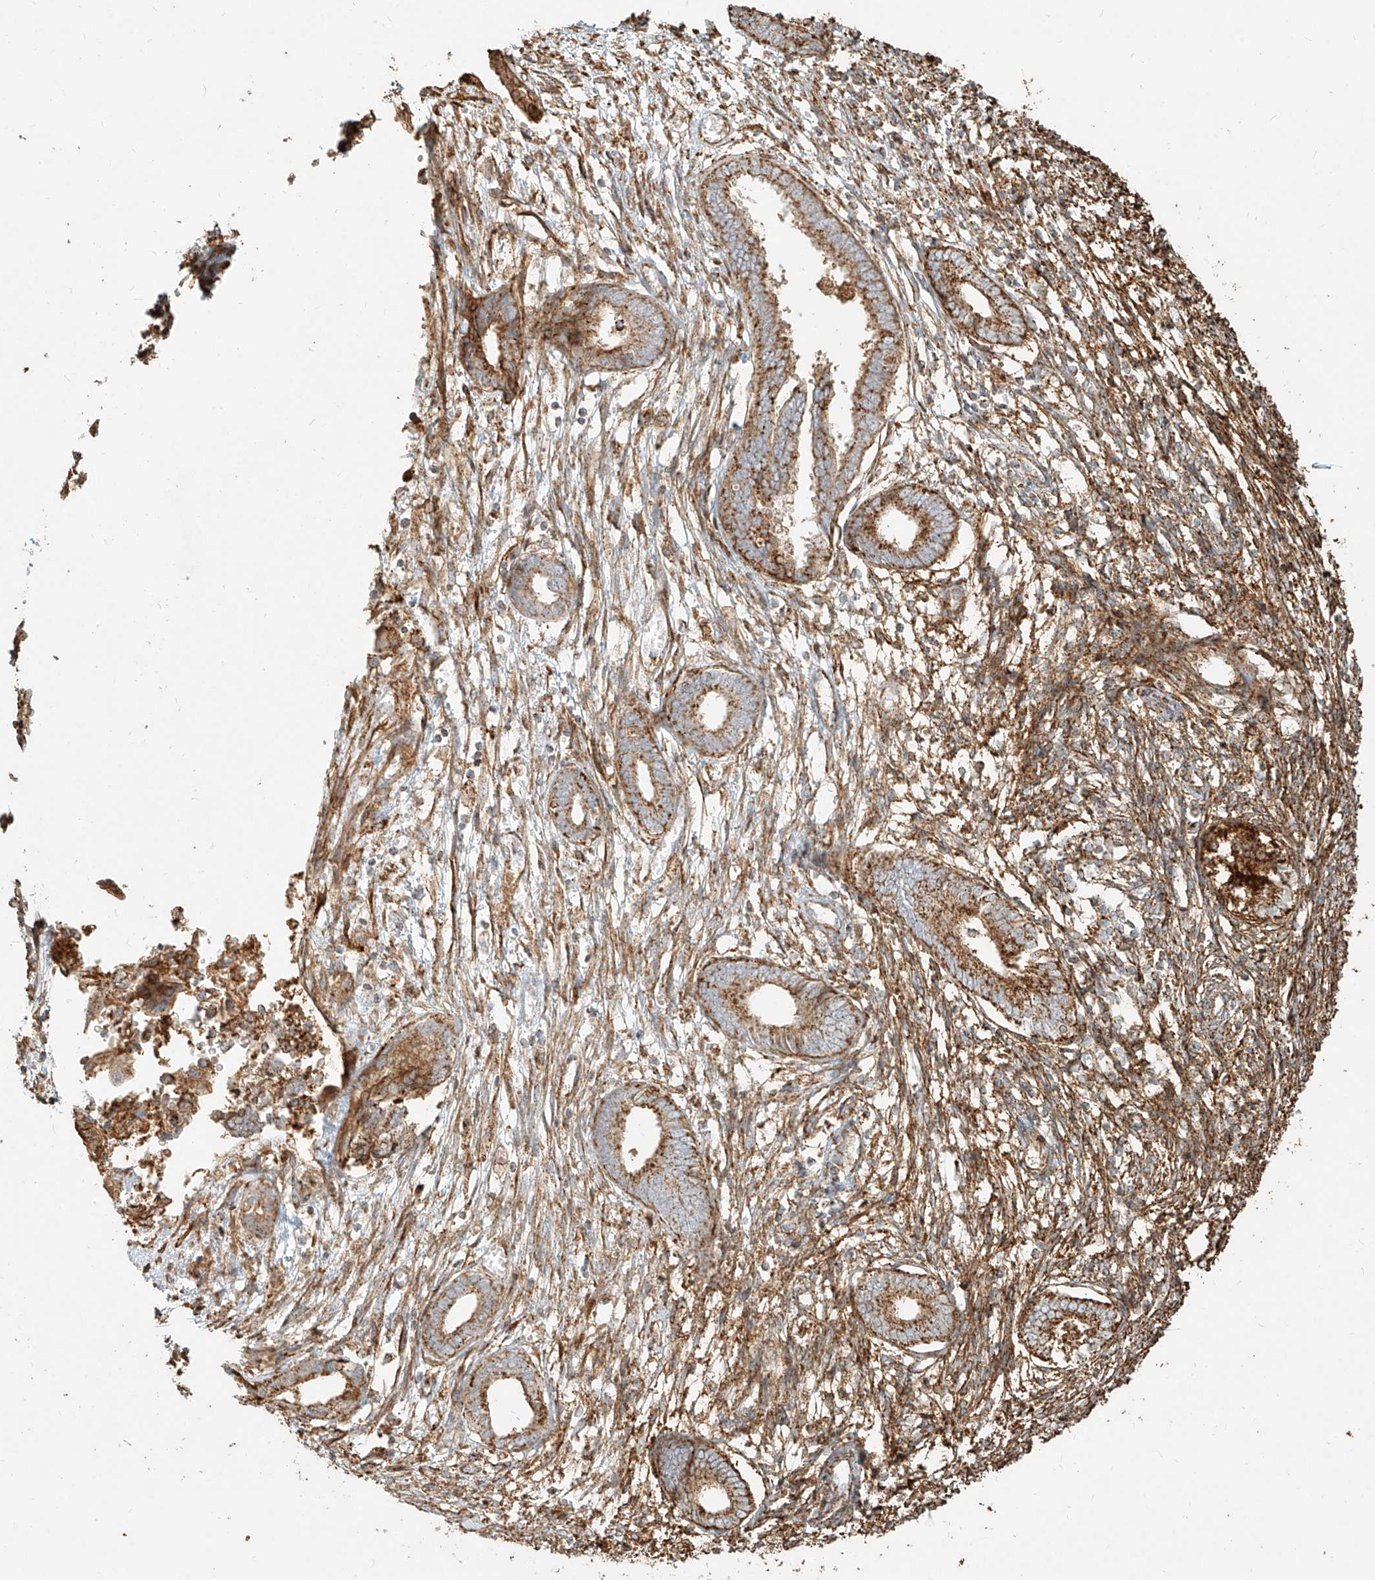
{"staining": {"intensity": "moderate", "quantity": "25%-75%", "location": "cytoplasmic/membranous"}, "tissue": "endometrium", "cell_type": "Cells in endometrial stroma", "image_type": "normal", "snomed": [{"axis": "morphology", "description": "Normal tissue, NOS"}, {"axis": "topography", "description": "Endometrium"}], "caption": "The immunohistochemical stain shows moderate cytoplasmic/membranous expression in cells in endometrial stroma of benign endometrium.", "gene": "MTX2", "patient": {"sex": "female", "age": 56}}